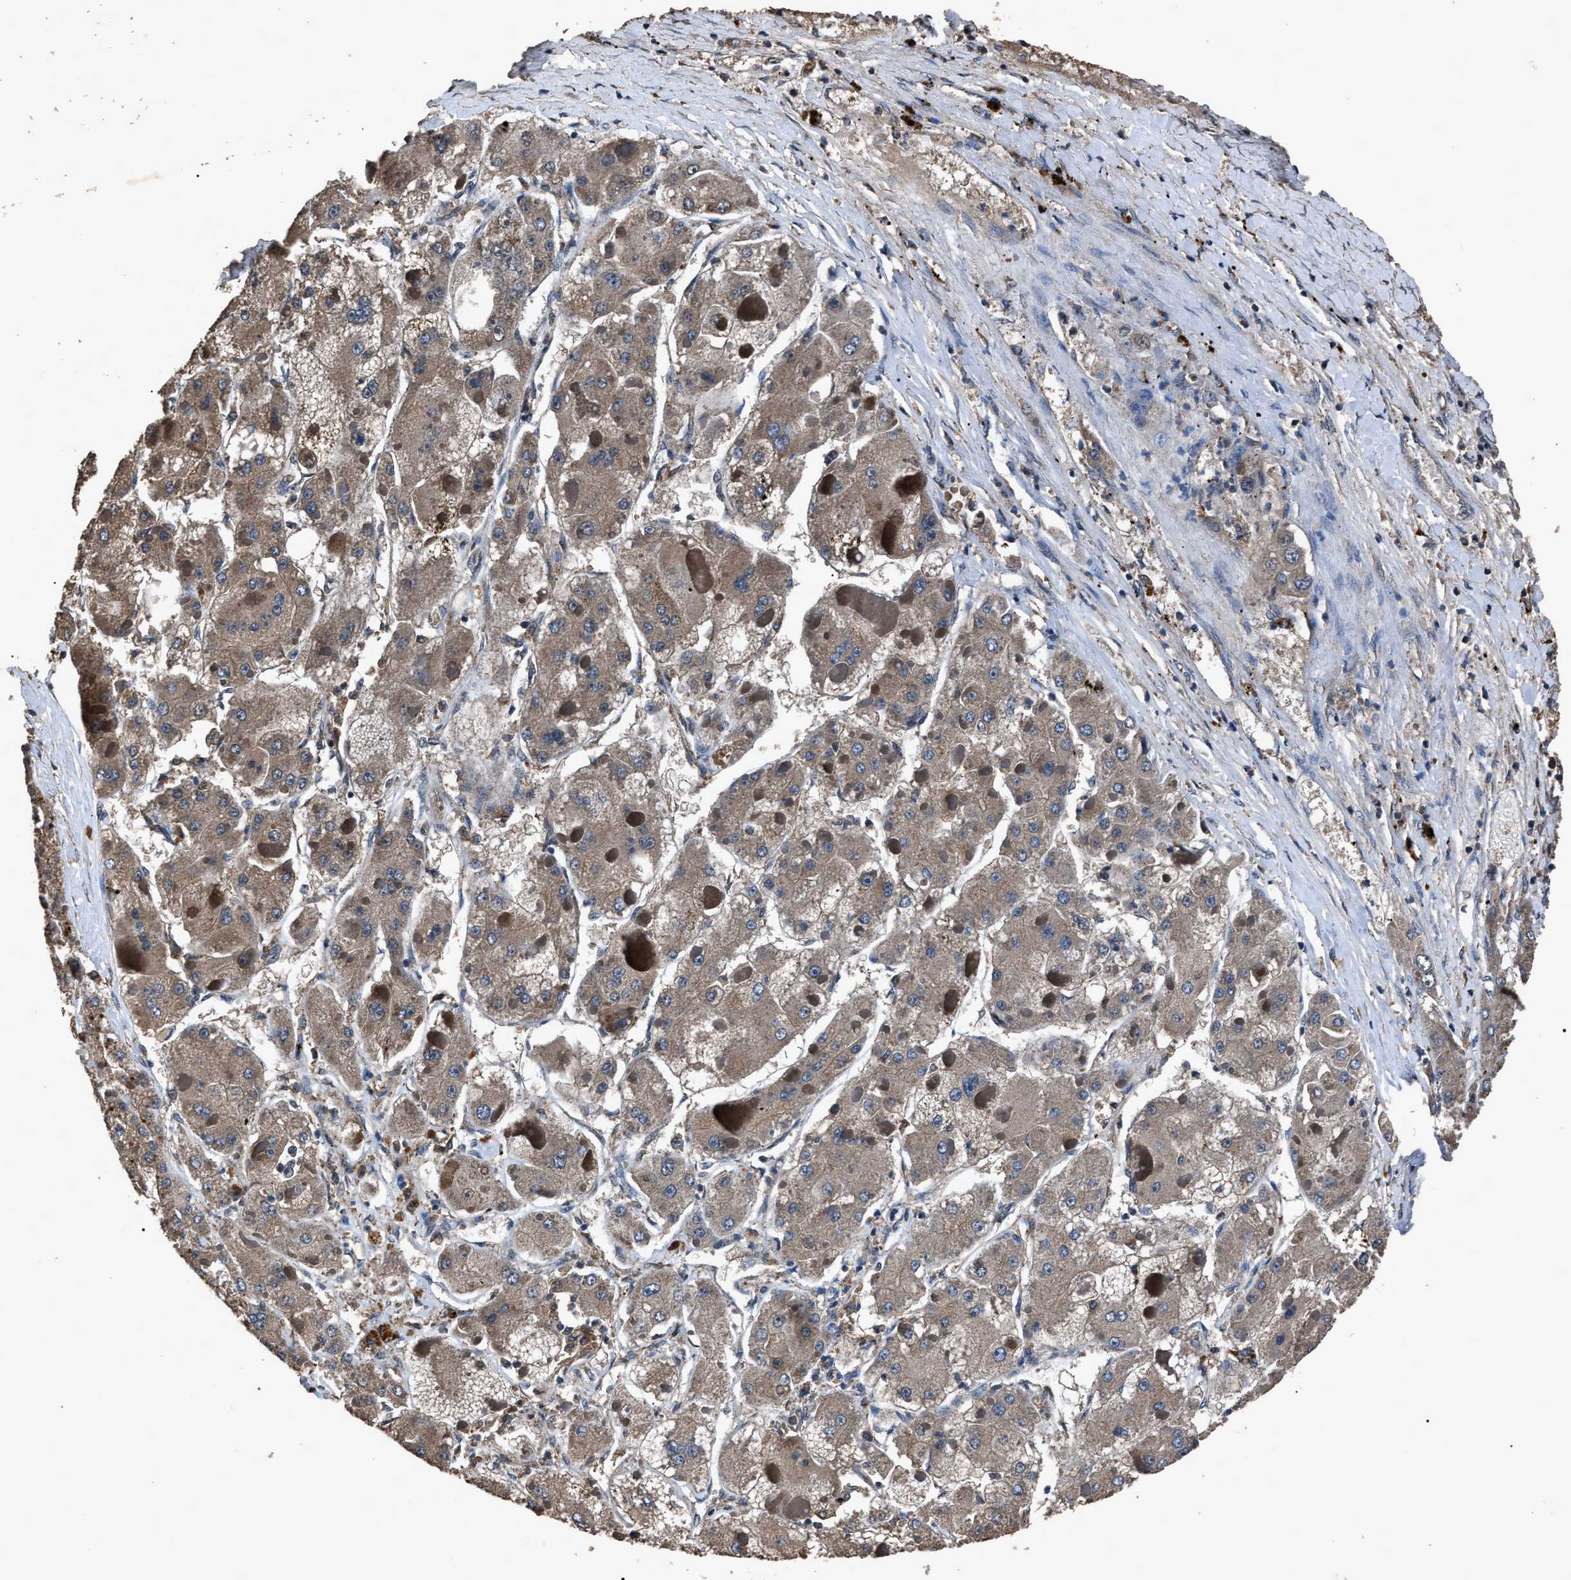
{"staining": {"intensity": "moderate", "quantity": ">75%", "location": "cytoplasmic/membranous"}, "tissue": "liver cancer", "cell_type": "Tumor cells", "image_type": "cancer", "snomed": [{"axis": "morphology", "description": "Carcinoma, Hepatocellular, NOS"}, {"axis": "topography", "description": "Liver"}], "caption": "Protein expression by immunohistochemistry (IHC) shows moderate cytoplasmic/membranous expression in approximately >75% of tumor cells in liver hepatocellular carcinoma.", "gene": "RNF216", "patient": {"sex": "female", "age": 73}}